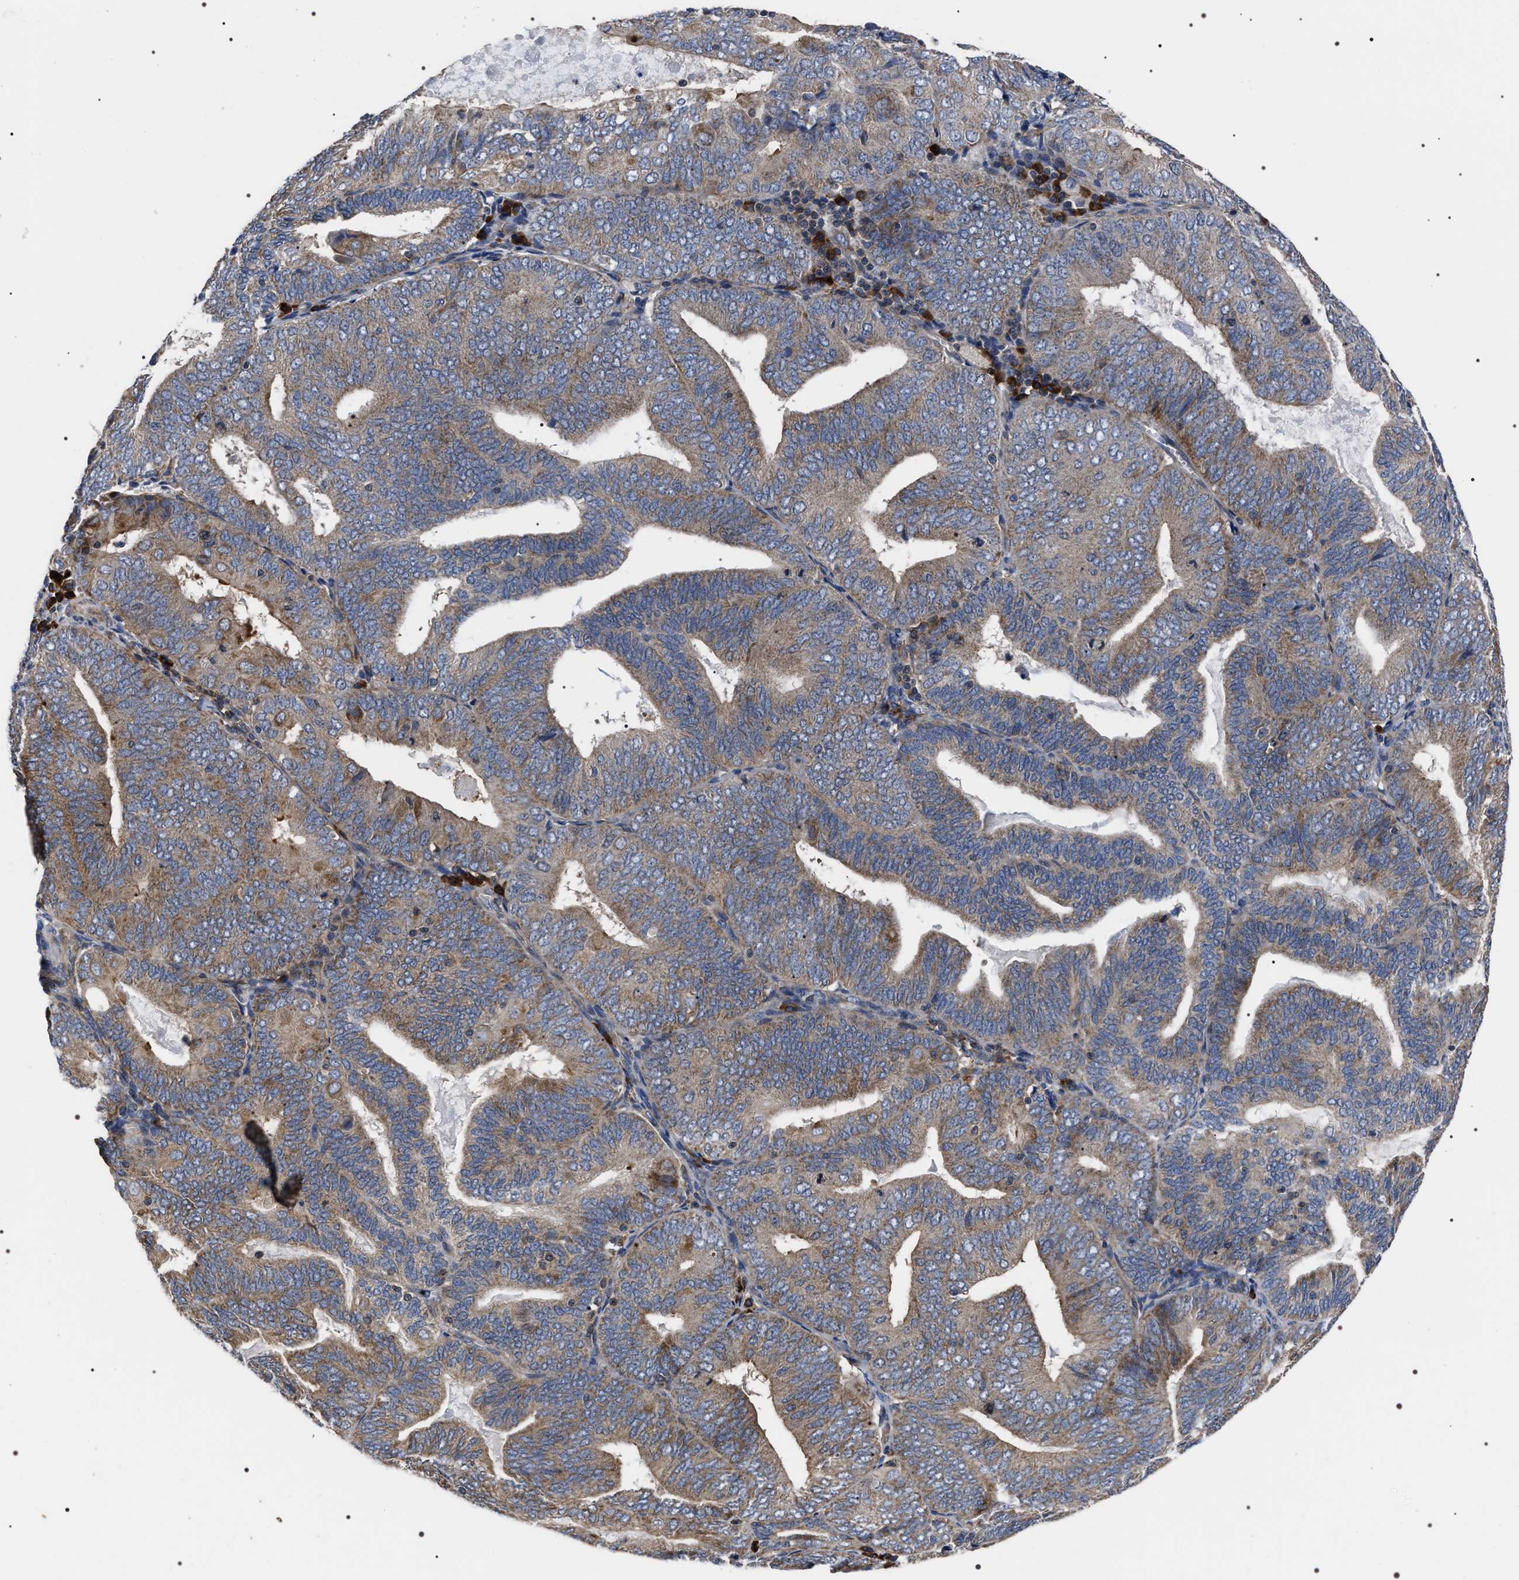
{"staining": {"intensity": "weak", "quantity": "25%-75%", "location": "cytoplasmic/membranous"}, "tissue": "endometrial cancer", "cell_type": "Tumor cells", "image_type": "cancer", "snomed": [{"axis": "morphology", "description": "Adenocarcinoma, NOS"}, {"axis": "topography", "description": "Endometrium"}], "caption": "High-magnification brightfield microscopy of endometrial cancer (adenocarcinoma) stained with DAB (brown) and counterstained with hematoxylin (blue). tumor cells exhibit weak cytoplasmic/membranous expression is seen in about25%-75% of cells.", "gene": "MIS18A", "patient": {"sex": "female", "age": 81}}